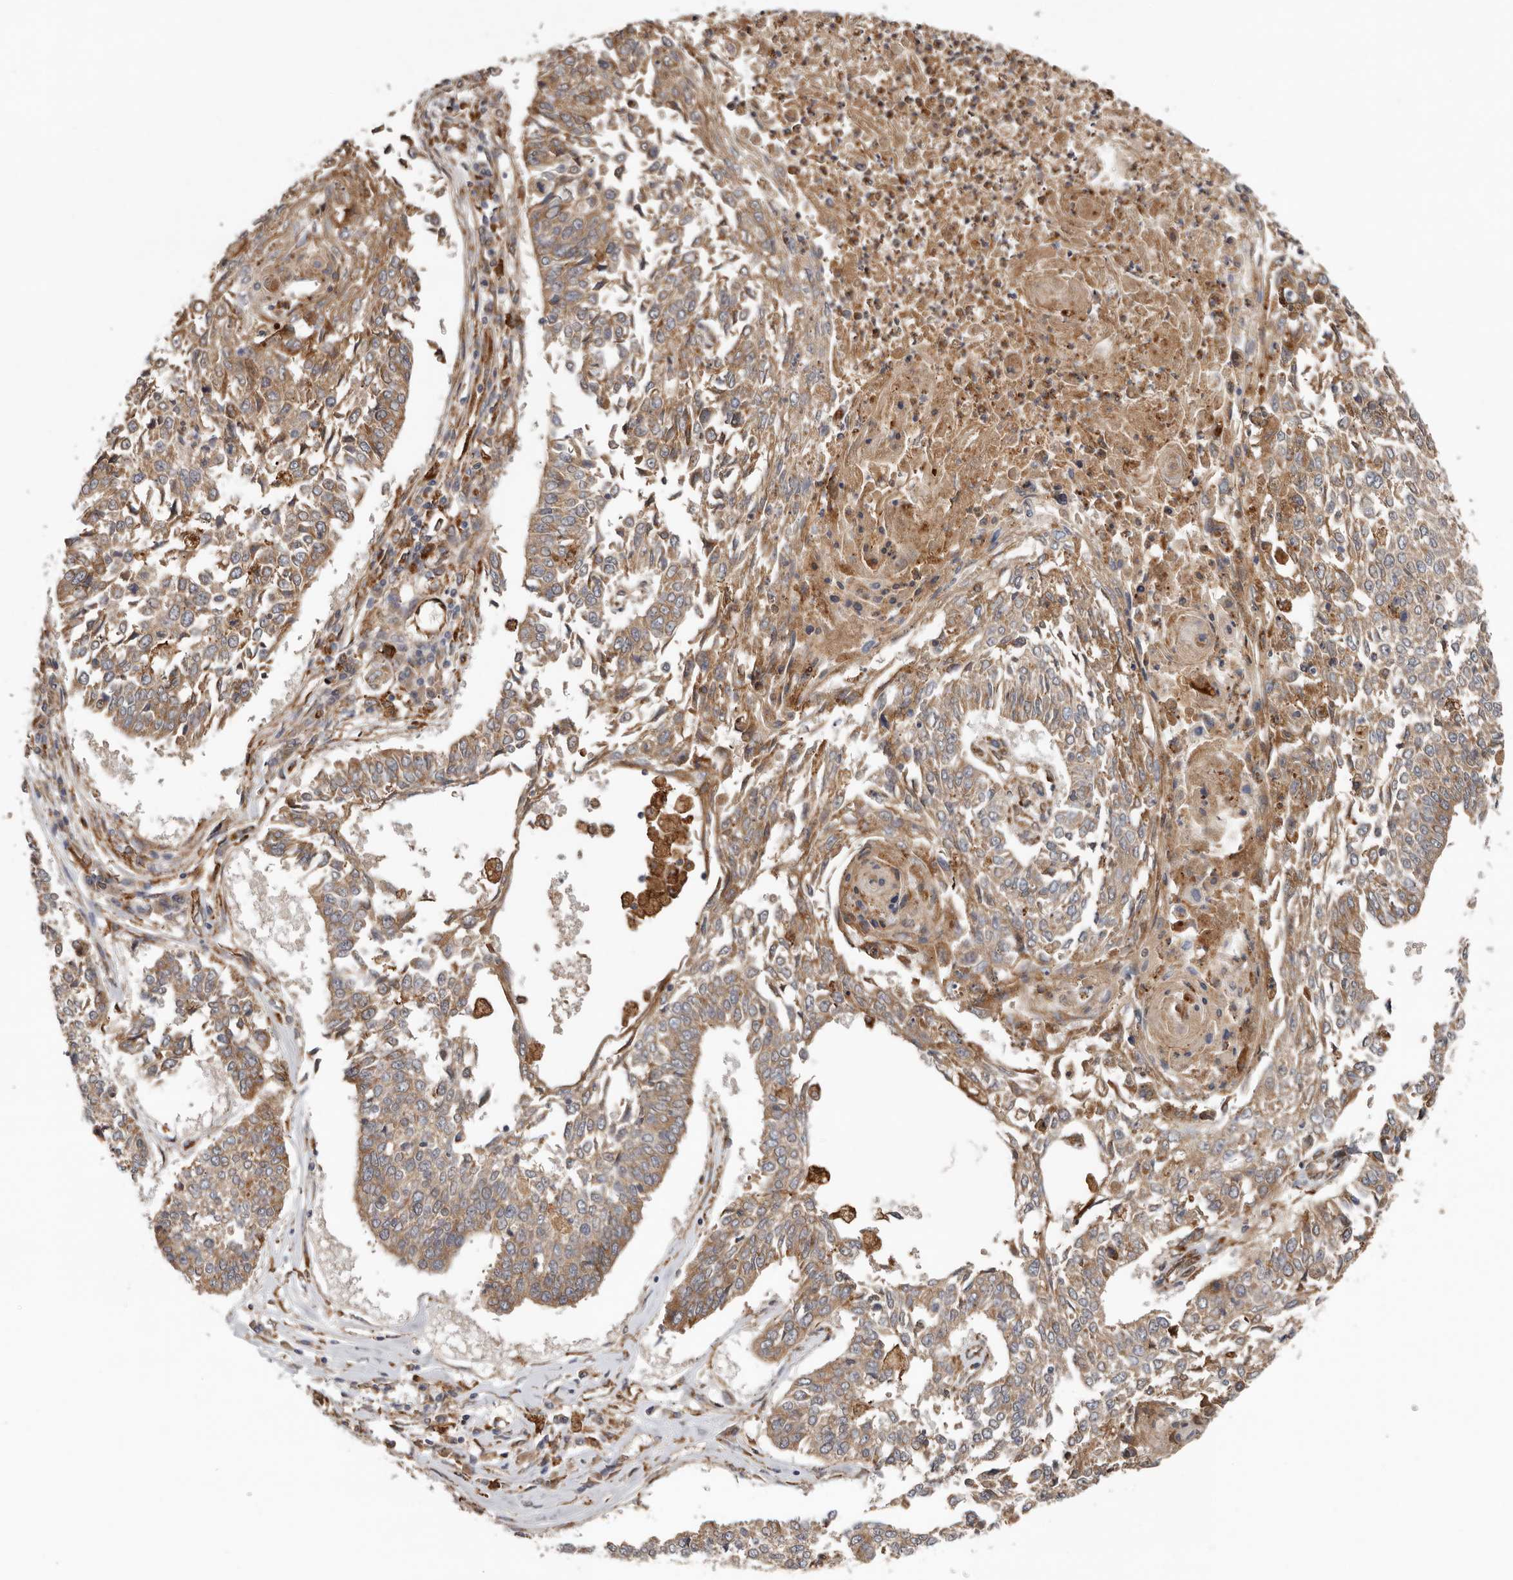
{"staining": {"intensity": "moderate", "quantity": ">75%", "location": "cytoplasmic/membranous"}, "tissue": "lung cancer", "cell_type": "Tumor cells", "image_type": "cancer", "snomed": [{"axis": "morphology", "description": "Normal tissue, NOS"}, {"axis": "morphology", "description": "Squamous cell carcinoma, NOS"}, {"axis": "topography", "description": "Cartilage tissue"}, {"axis": "topography", "description": "Bronchus"}, {"axis": "topography", "description": "Lung"}, {"axis": "topography", "description": "Peripheral nerve tissue"}], "caption": "Lung squamous cell carcinoma stained with a brown dye exhibits moderate cytoplasmic/membranous positive expression in about >75% of tumor cells.", "gene": "GRN", "patient": {"sex": "female", "age": 49}}